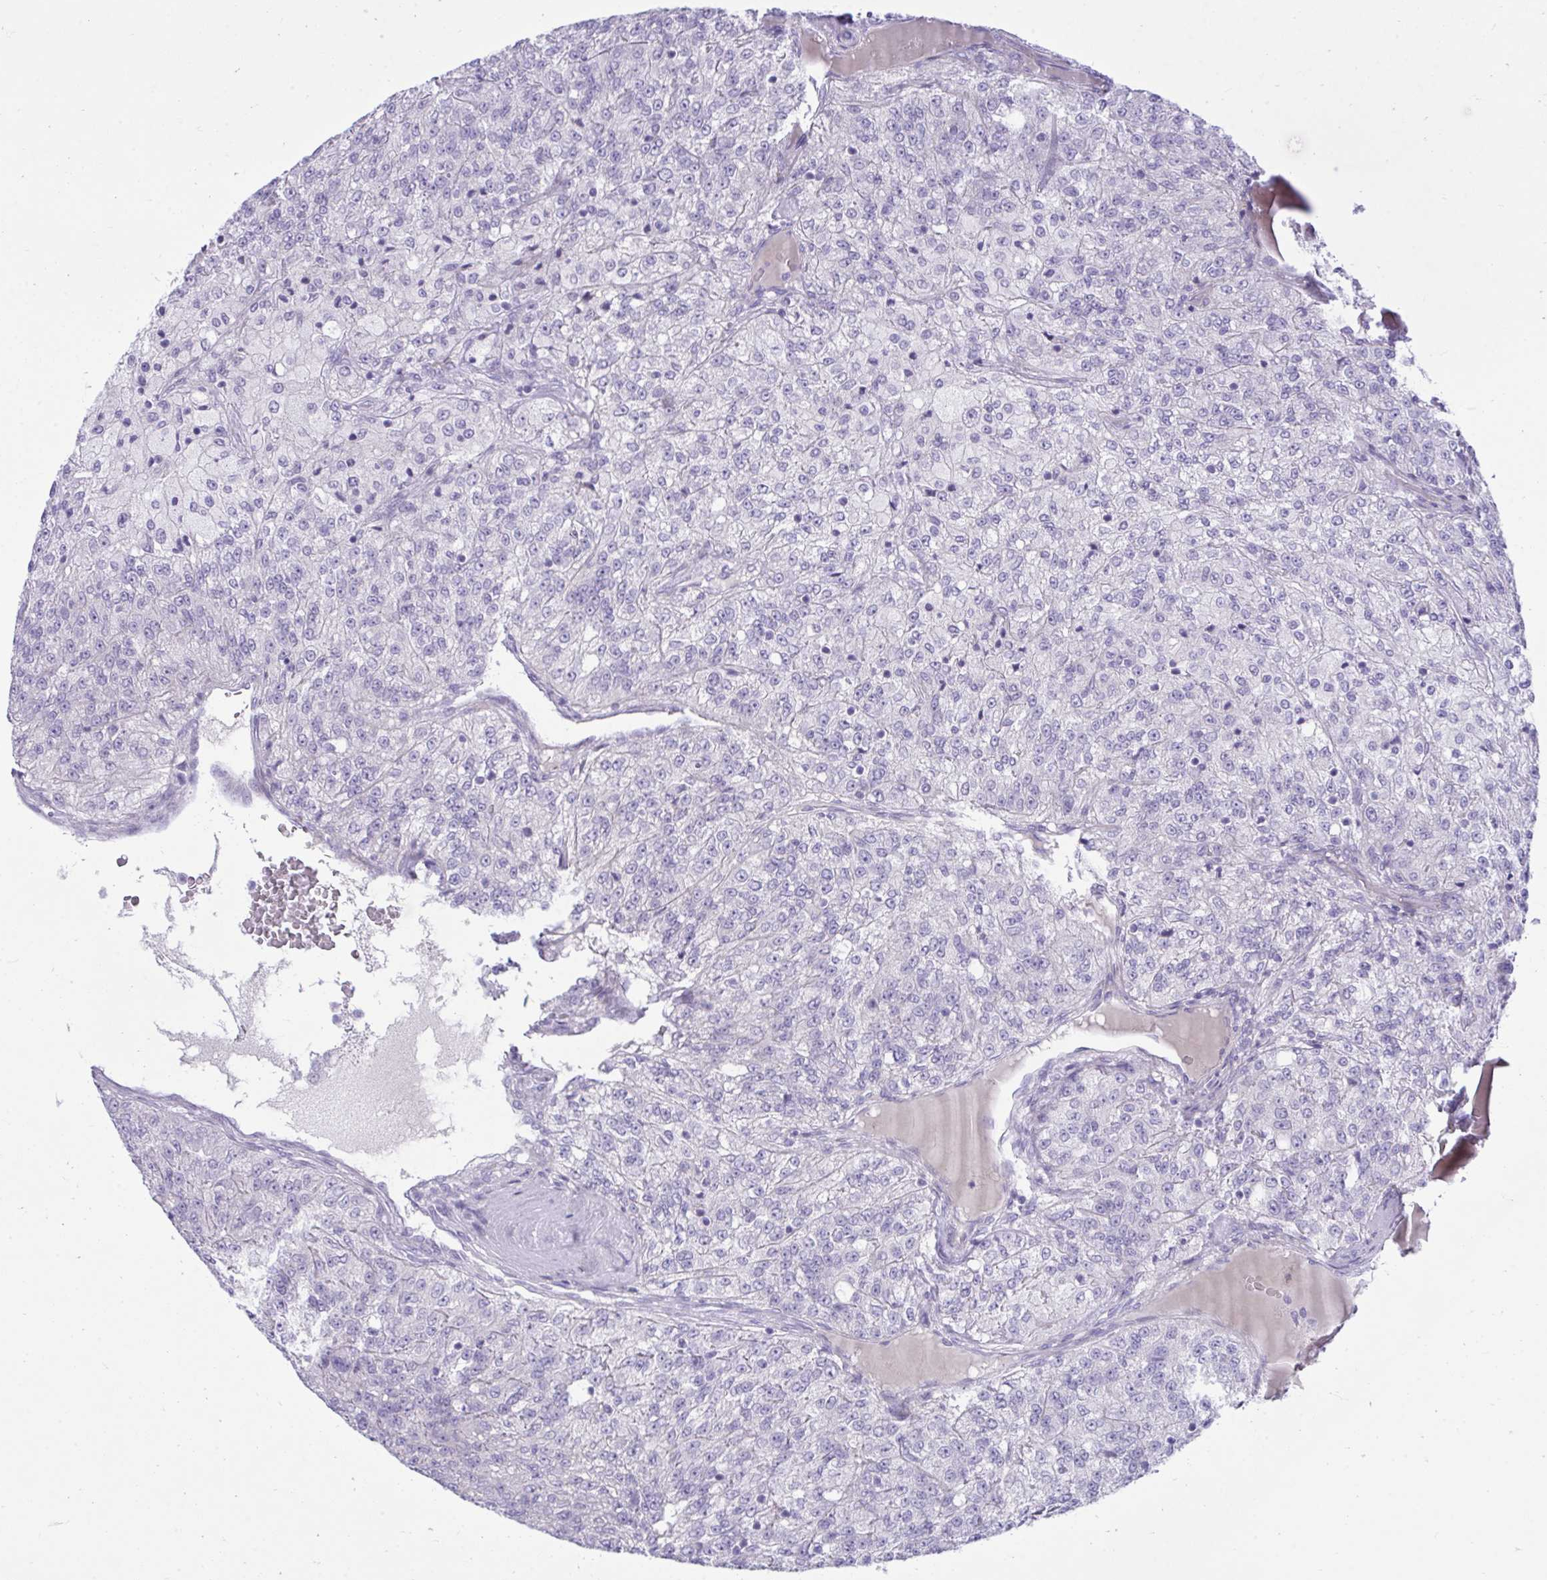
{"staining": {"intensity": "negative", "quantity": "none", "location": "none"}, "tissue": "renal cancer", "cell_type": "Tumor cells", "image_type": "cancer", "snomed": [{"axis": "morphology", "description": "Adenocarcinoma, NOS"}, {"axis": "topography", "description": "Kidney"}], "caption": "Human renal adenocarcinoma stained for a protein using immunohistochemistry shows no staining in tumor cells.", "gene": "MED9", "patient": {"sex": "female", "age": 63}}